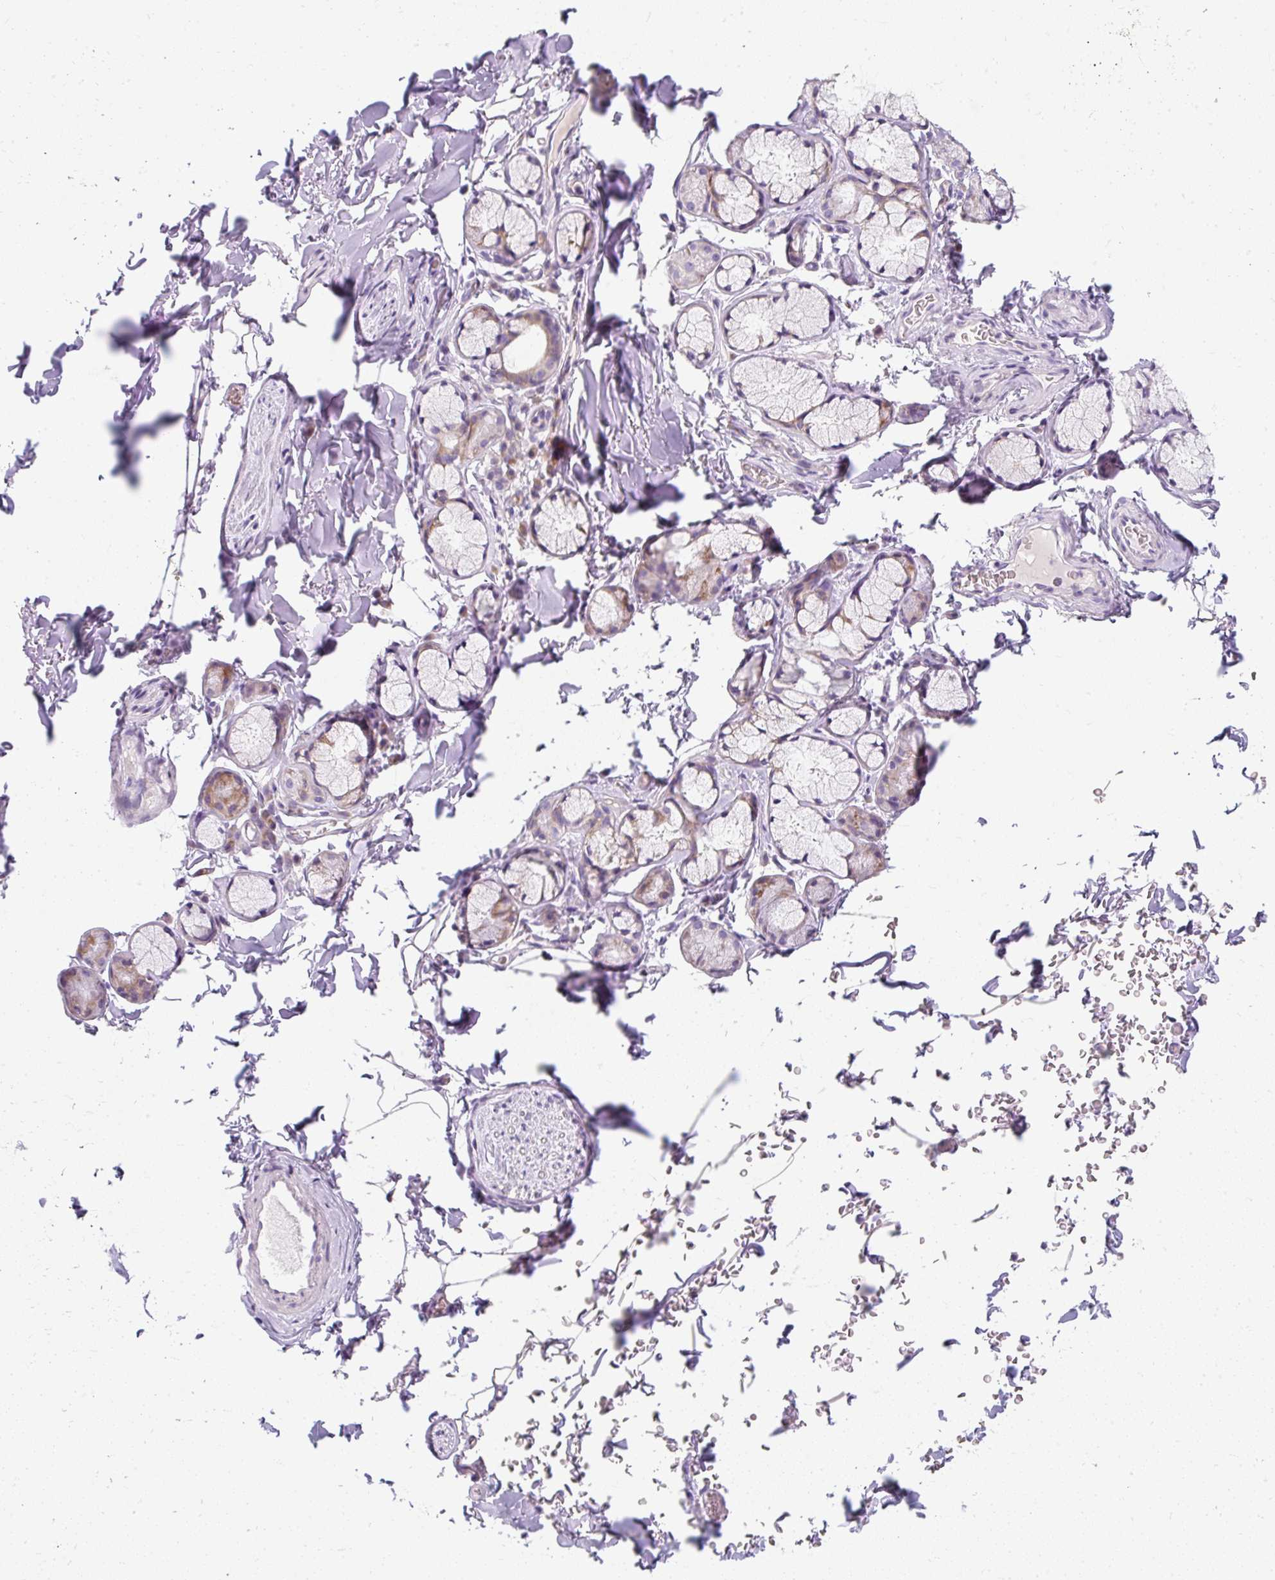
{"staining": {"intensity": "negative", "quantity": "none", "location": "none"}, "tissue": "soft tissue", "cell_type": "Fibroblasts", "image_type": "normal", "snomed": [{"axis": "morphology", "description": "Normal tissue, NOS"}, {"axis": "topography", "description": "Cartilage tissue"}, {"axis": "topography", "description": "Bronchus"}, {"axis": "topography", "description": "Peripheral nerve tissue"}], "caption": "DAB immunohistochemical staining of benign human soft tissue shows no significant staining in fibroblasts.", "gene": "DTX4", "patient": {"sex": "male", "age": 67}}